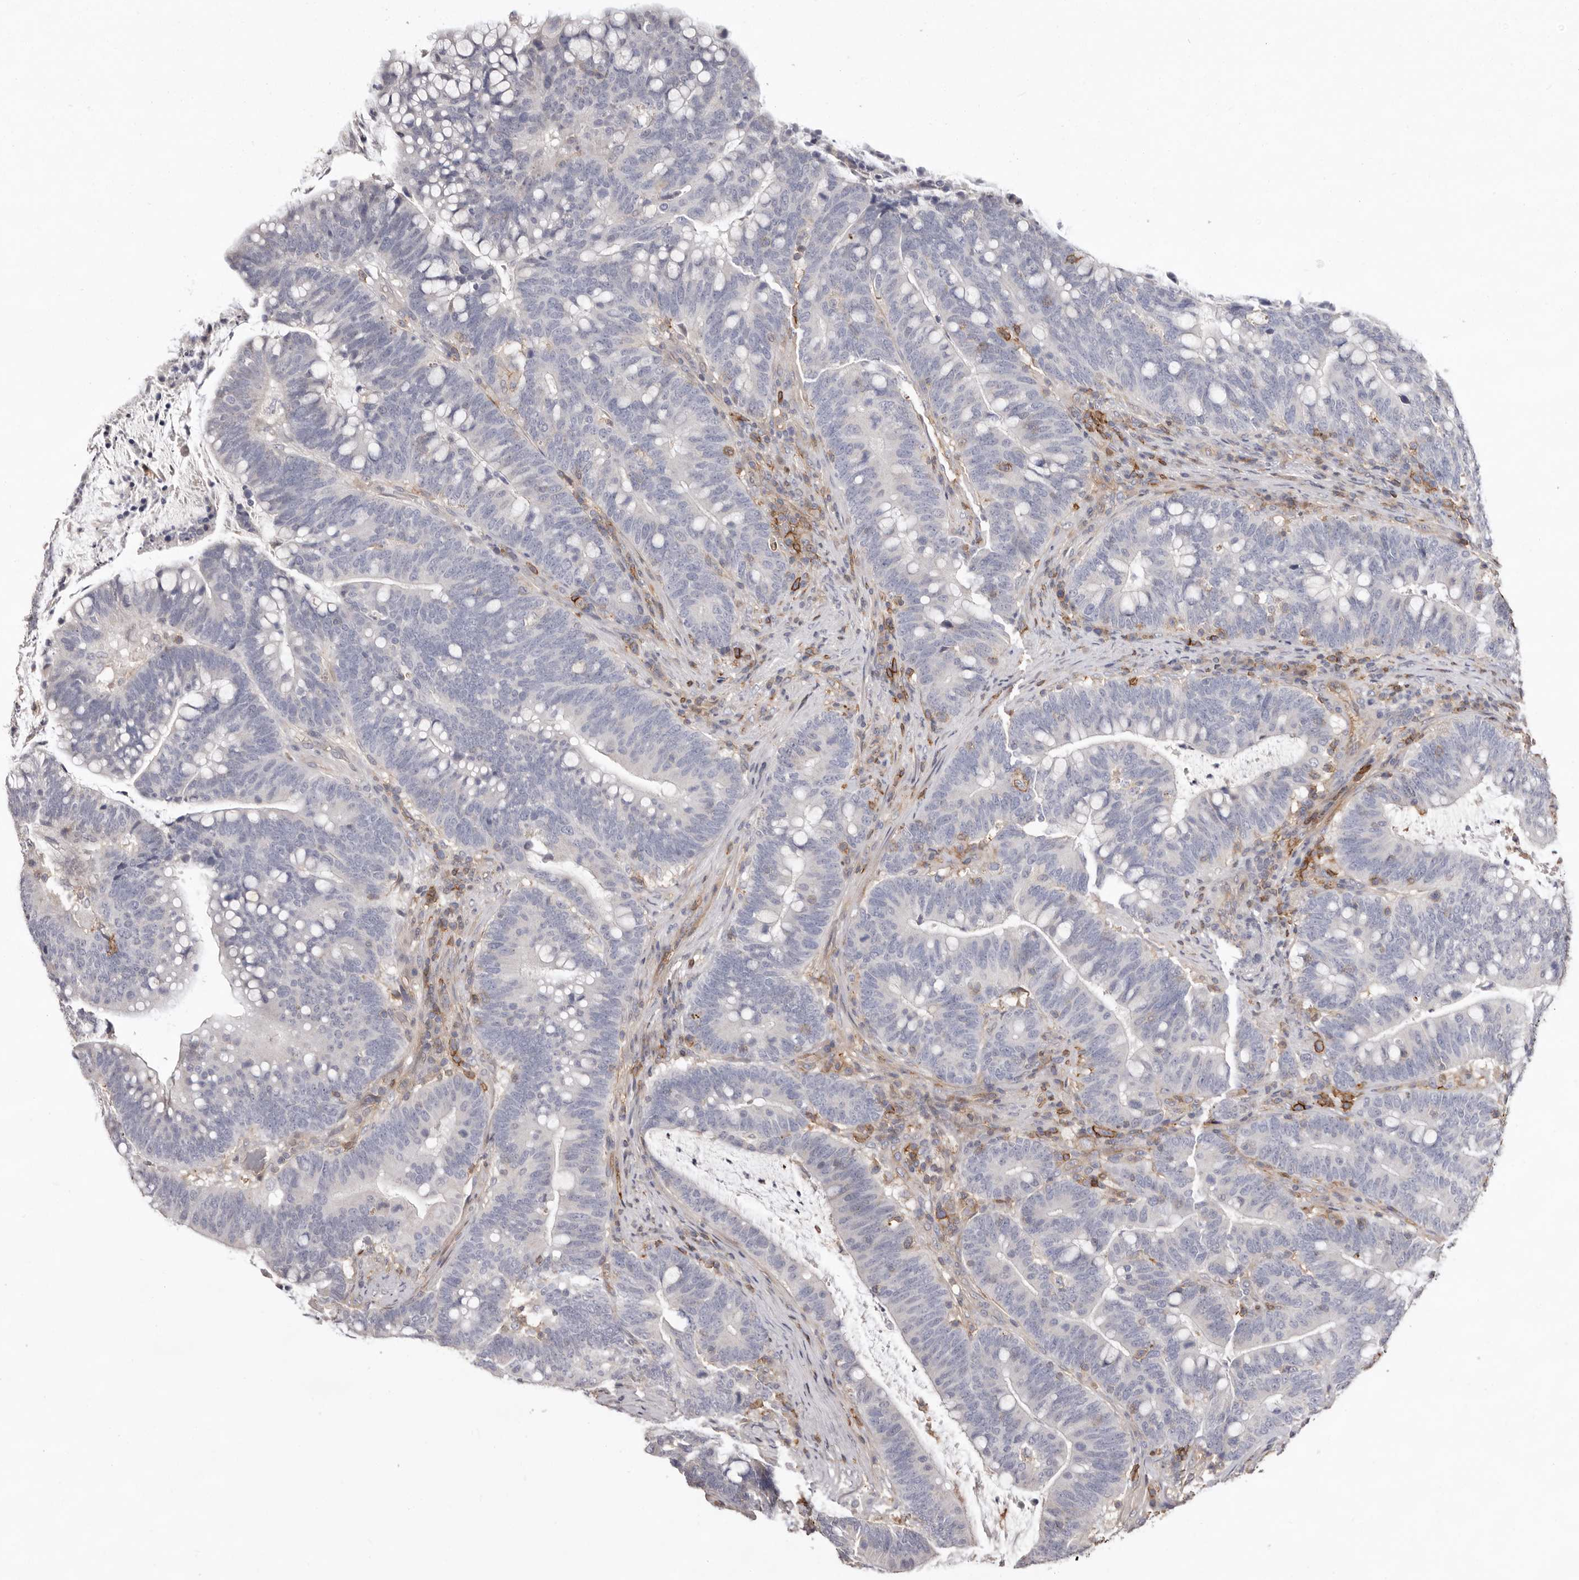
{"staining": {"intensity": "negative", "quantity": "none", "location": "none"}, "tissue": "colorectal cancer", "cell_type": "Tumor cells", "image_type": "cancer", "snomed": [{"axis": "morphology", "description": "Adenocarcinoma, NOS"}, {"axis": "topography", "description": "Colon"}], "caption": "Tumor cells show no significant protein positivity in adenocarcinoma (colorectal).", "gene": "MMACHC", "patient": {"sex": "female", "age": 66}}